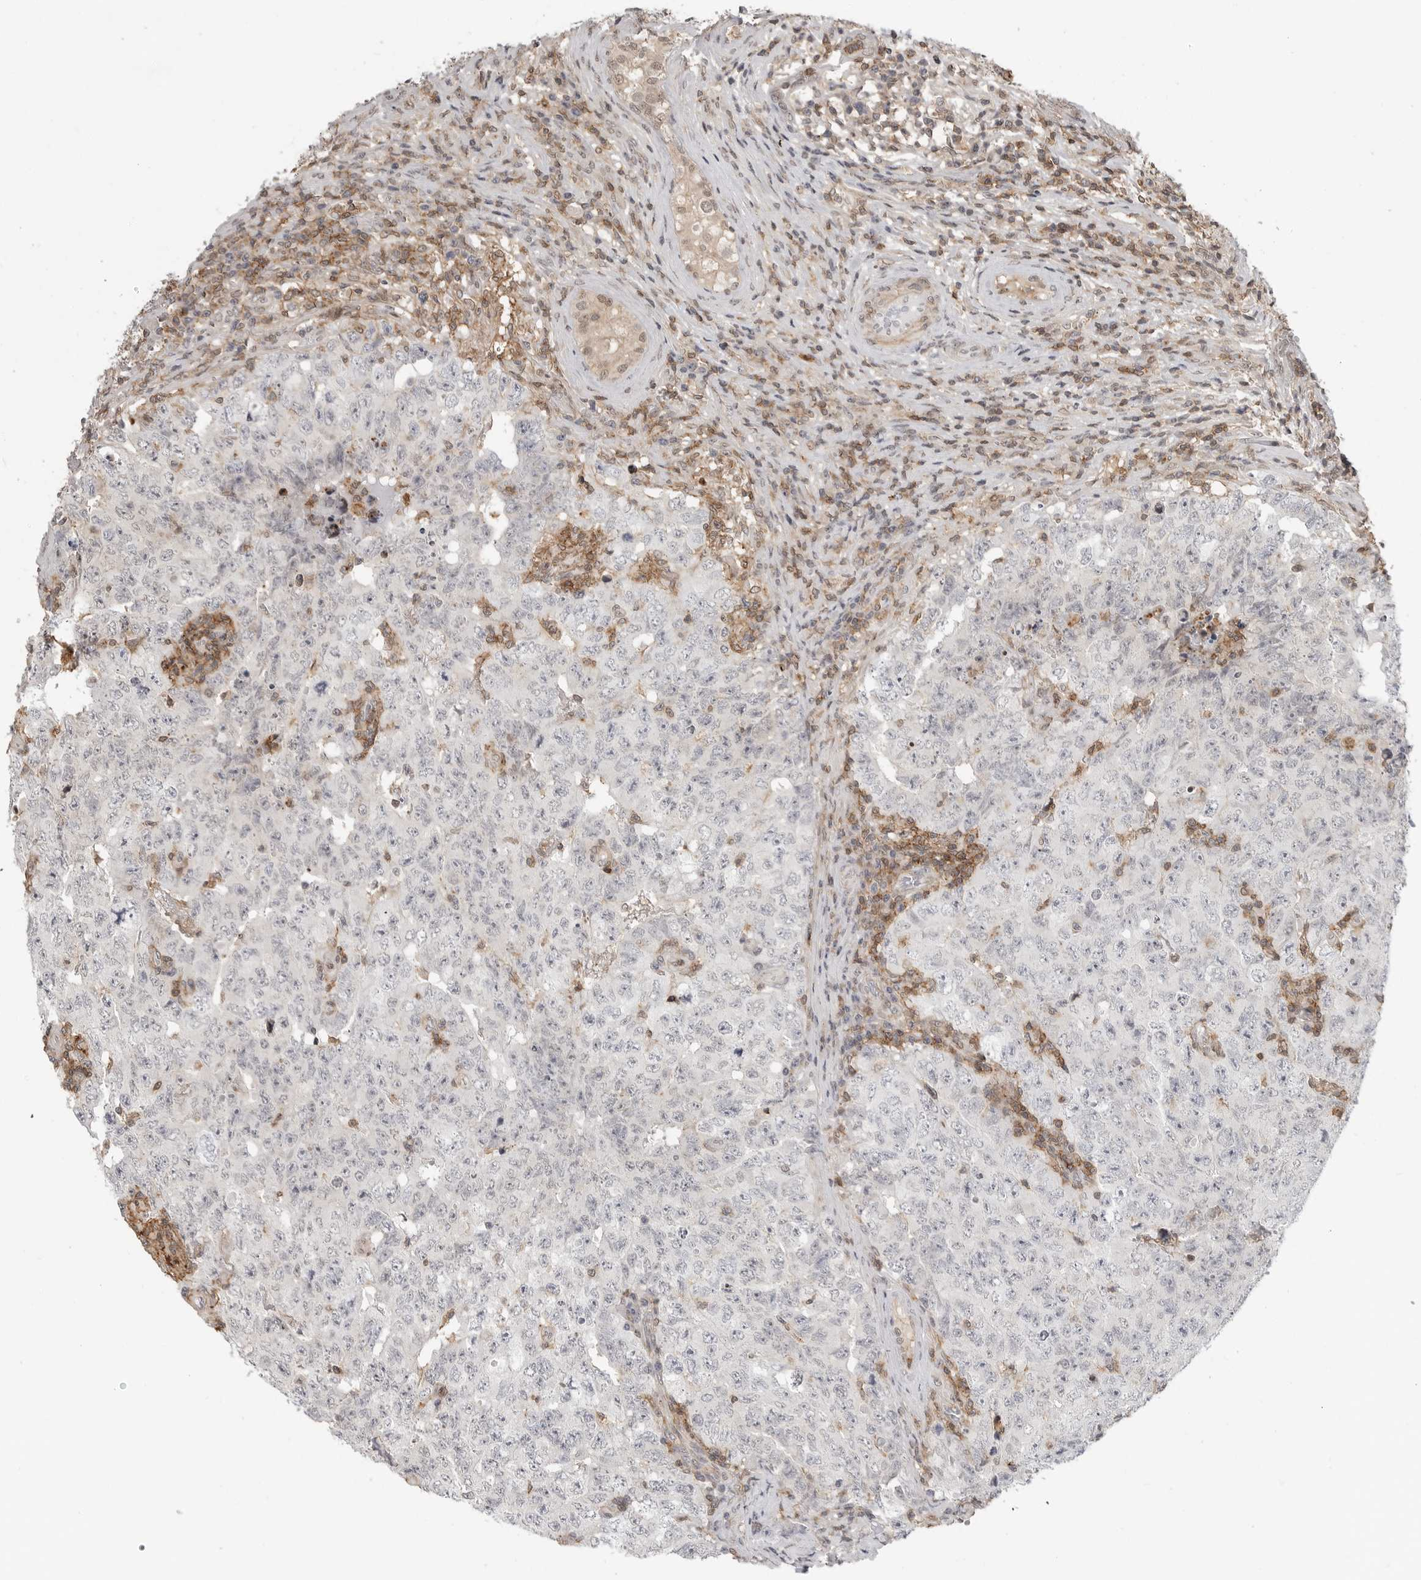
{"staining": {"intensity": "negative", "quantity": "none", "location": "none"}, "tissue": "testis cancer", "cell_type": "Tumor cells", "image_type": "cancer", "snomed": [{"axis": "morphology", "description": "Carcinoma, Embryonal, NOS"}, {"axis": "topography", "description": "Testis"}], "caption": "Immunohistochemical staining of human testis cancer (embryonal carcinoma) demonstrates no significant expression in tumor cells.", "gene": "ANXA11", "patient": {"sex": "male", "age": 26}}